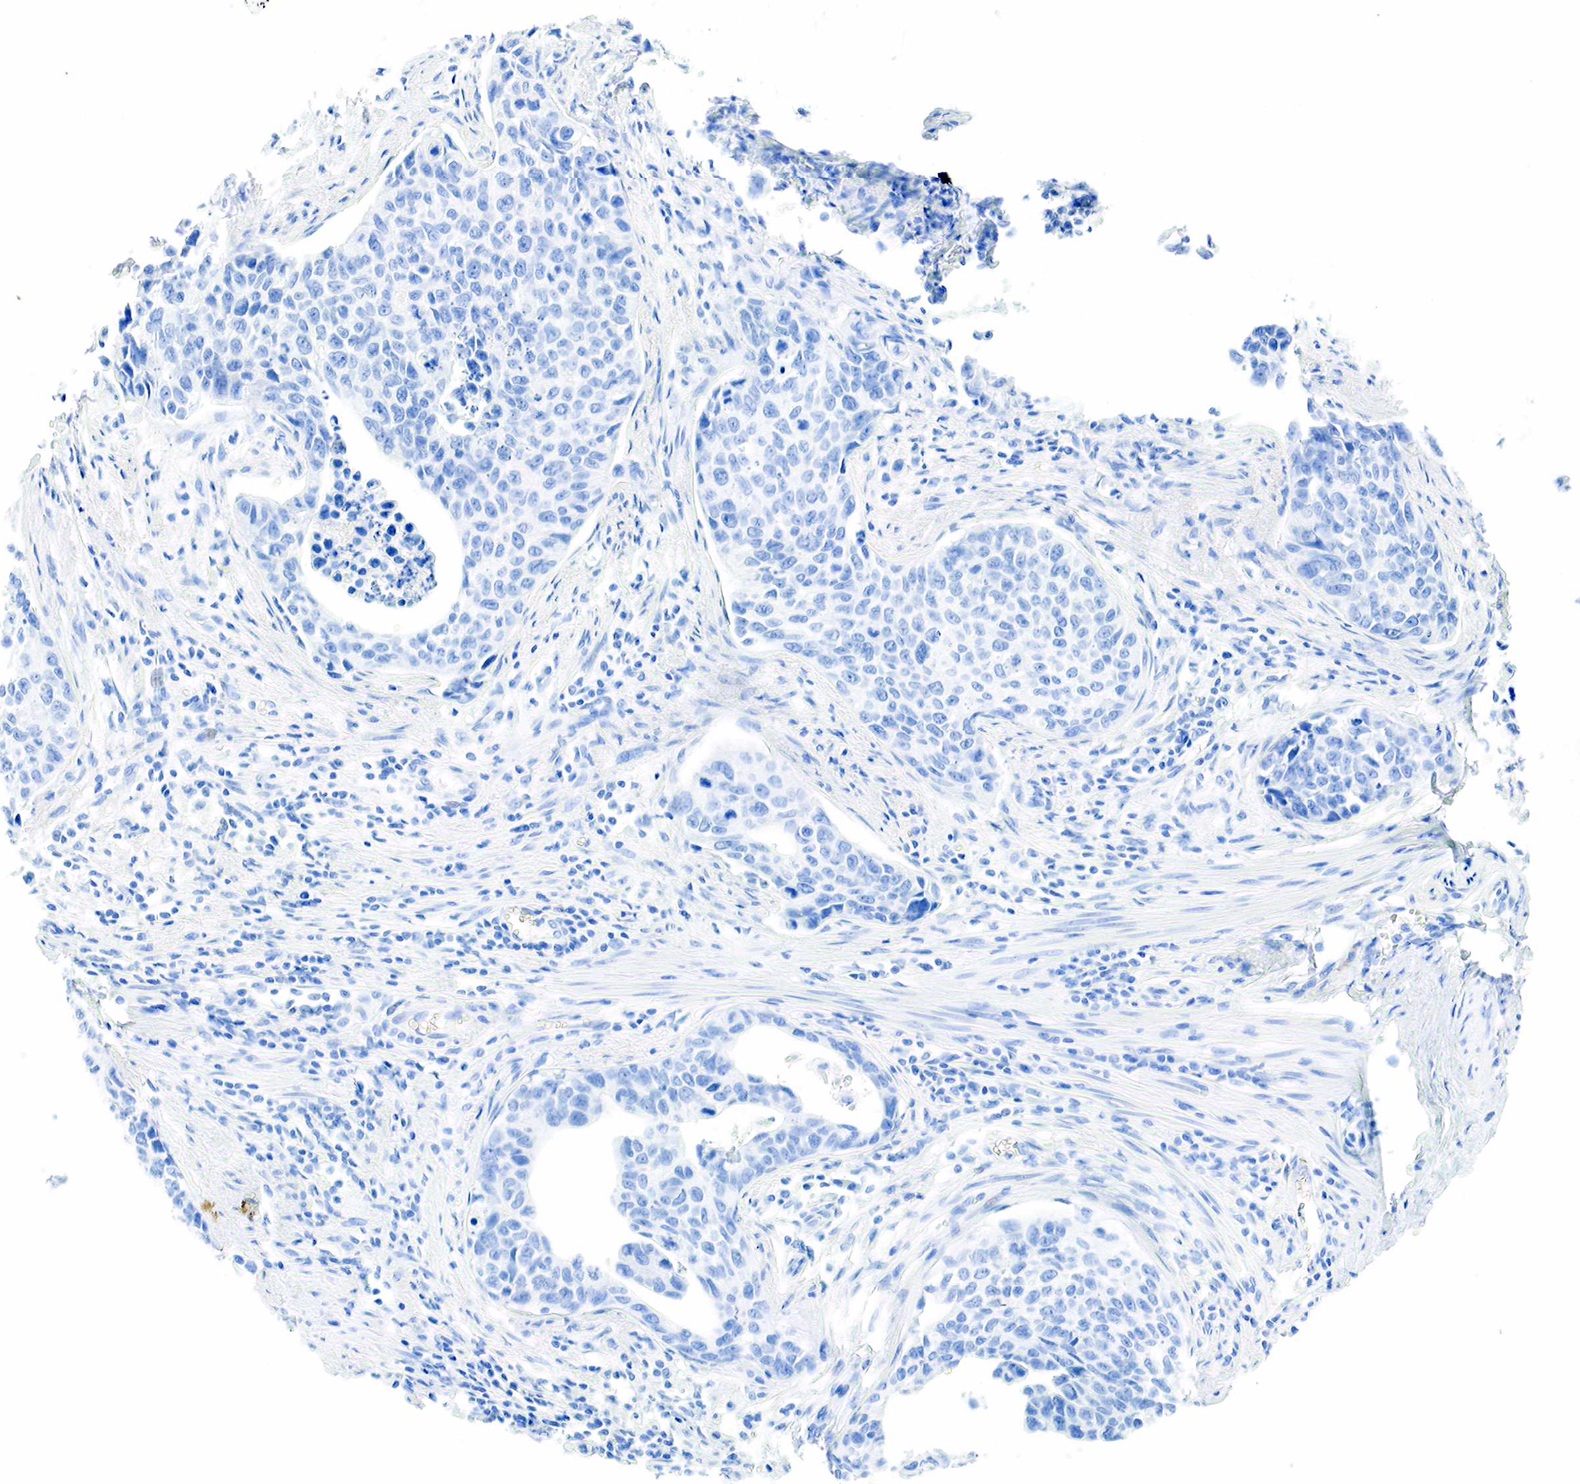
{"staining": {"intensity": "negative", "quantity": "none", "location": "none"}, "tissue": "urothelial cancer", "cell_type": "Tumor cells", "image_type": "cancer", "snomed": [{"axis": "morphology", "description": "Urothelial carcinoma, High grade"}, {"axis": "topography", "description": "Urinary bladder"}], "caption": "A micrograph of urothelial carcinoma (high-grade) stained for a protein reveals no brown staining in tumor cells.", "gene": "INHA", "patient": {"sex": "male", "age": 81}}